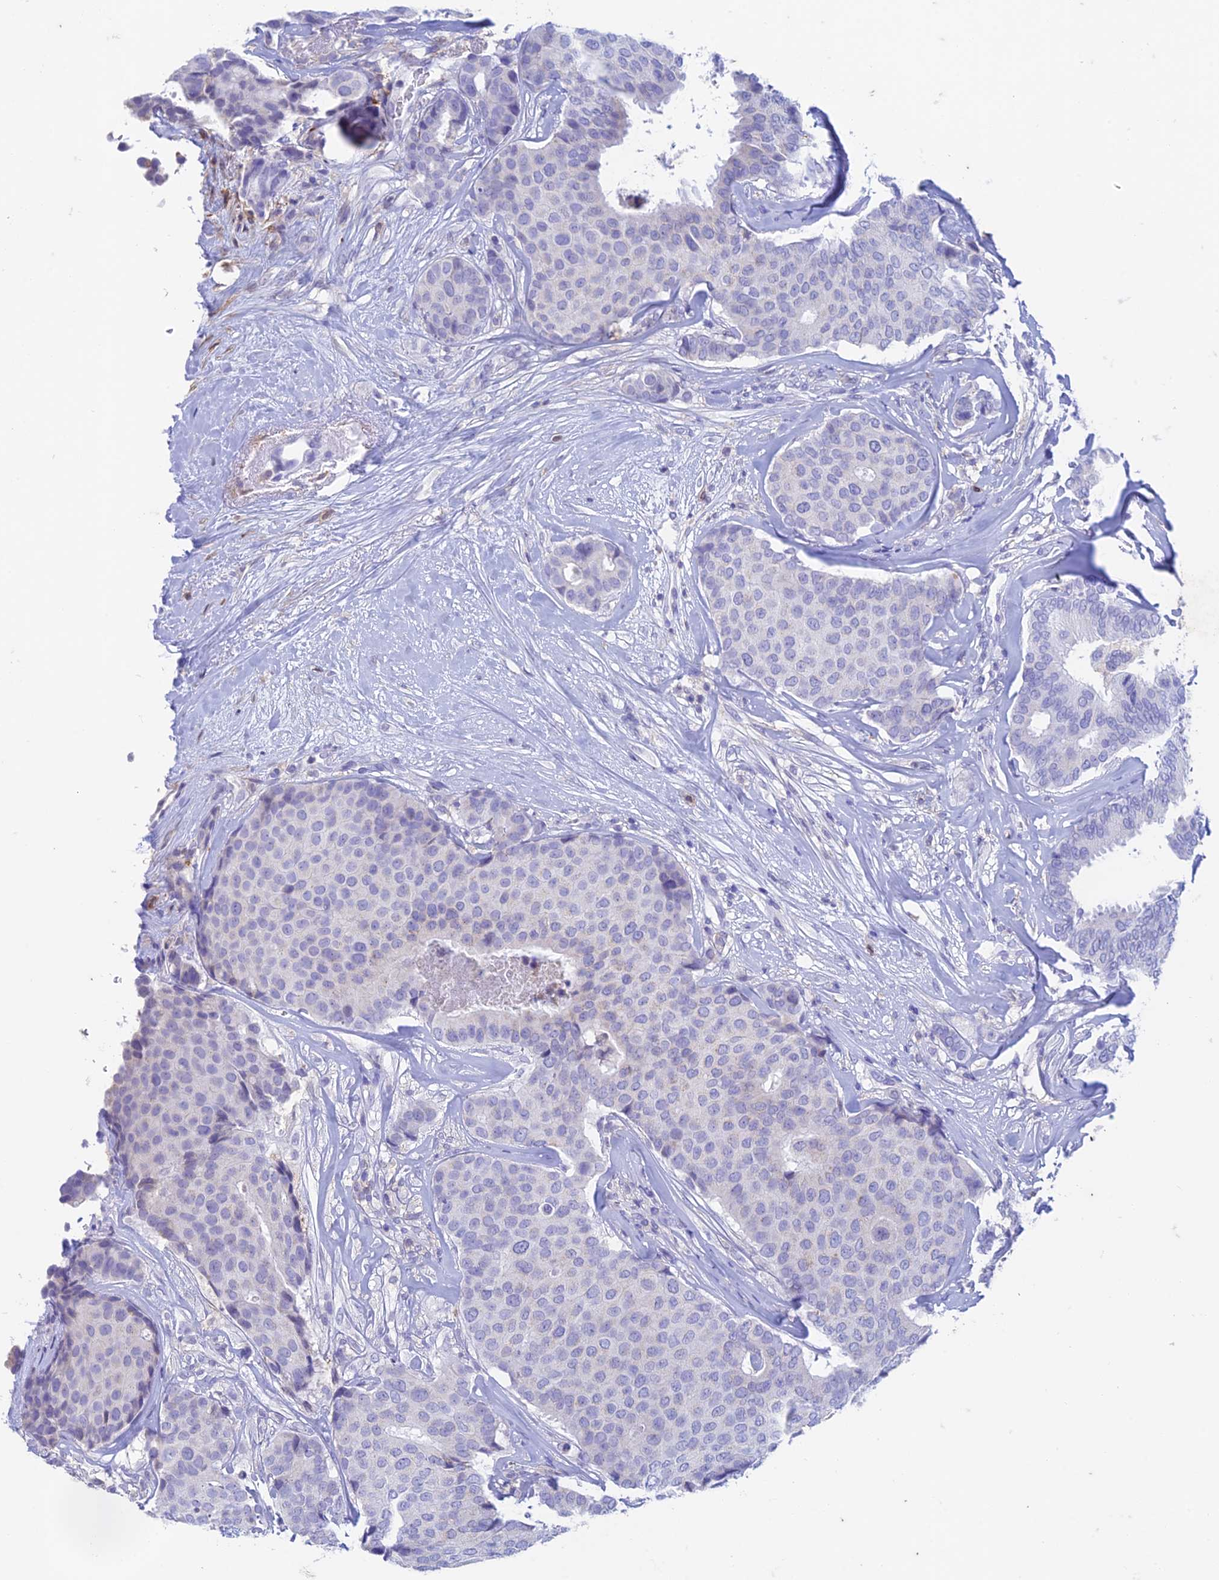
{"staining": {"intensity": "negative", "quantity": "none", "location": "none"}, "tissue": "breast cancer", "cell_type": "Tumor cells", "image_type": "cancer", "snomed": [{"axis": "morphology", "description": "Duct carcinoma"}, {"axis": "topography", "description": "Breast"}], "caption": "Tumor cells show no significant positivity in breast cancer (infiltrating ductal carcinoma).", "gene": "FGF7", "patient": {"sex": "female", "age": 75}}